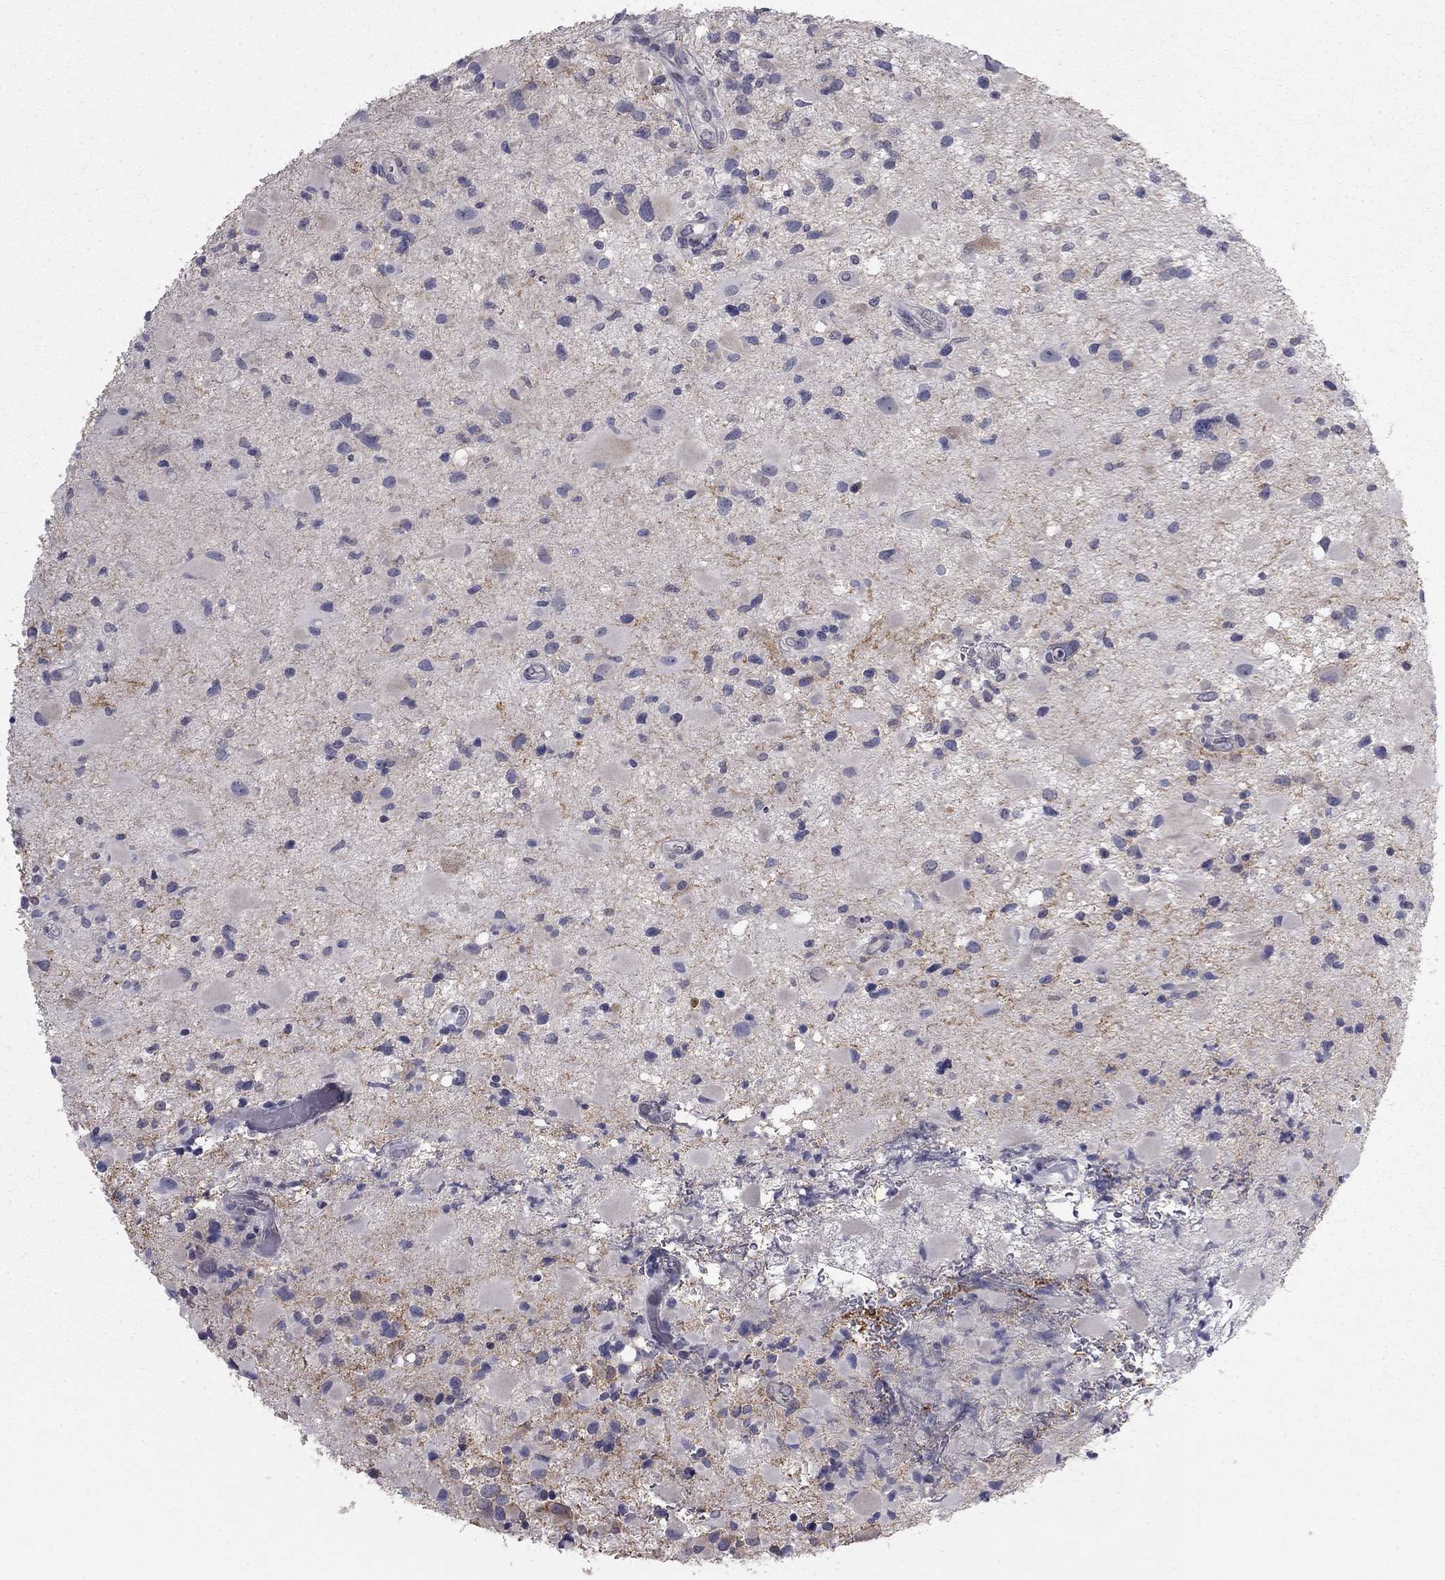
{"staining": {"intensity": "weak", "quantity": "<25%", "location": "cytoplasmic/membranous"}, "tissue": "glioma", "cell_type": "Tumor cells", "image_type": "cancer", "snomed": [{"axis": "morphology", "description": "Glioma, malignant, Low grade"}, {"axis": "topography", "description": "Brain"}], "caption": "IHC photomicrograph of human low-grade glioma (malignant) stained for a protein (brown), which exhibits no expression in tumor cells. Nuclei are stained in blue.", "gene": "PRRT2", "patient": {"sex": "female", "age": 32}}